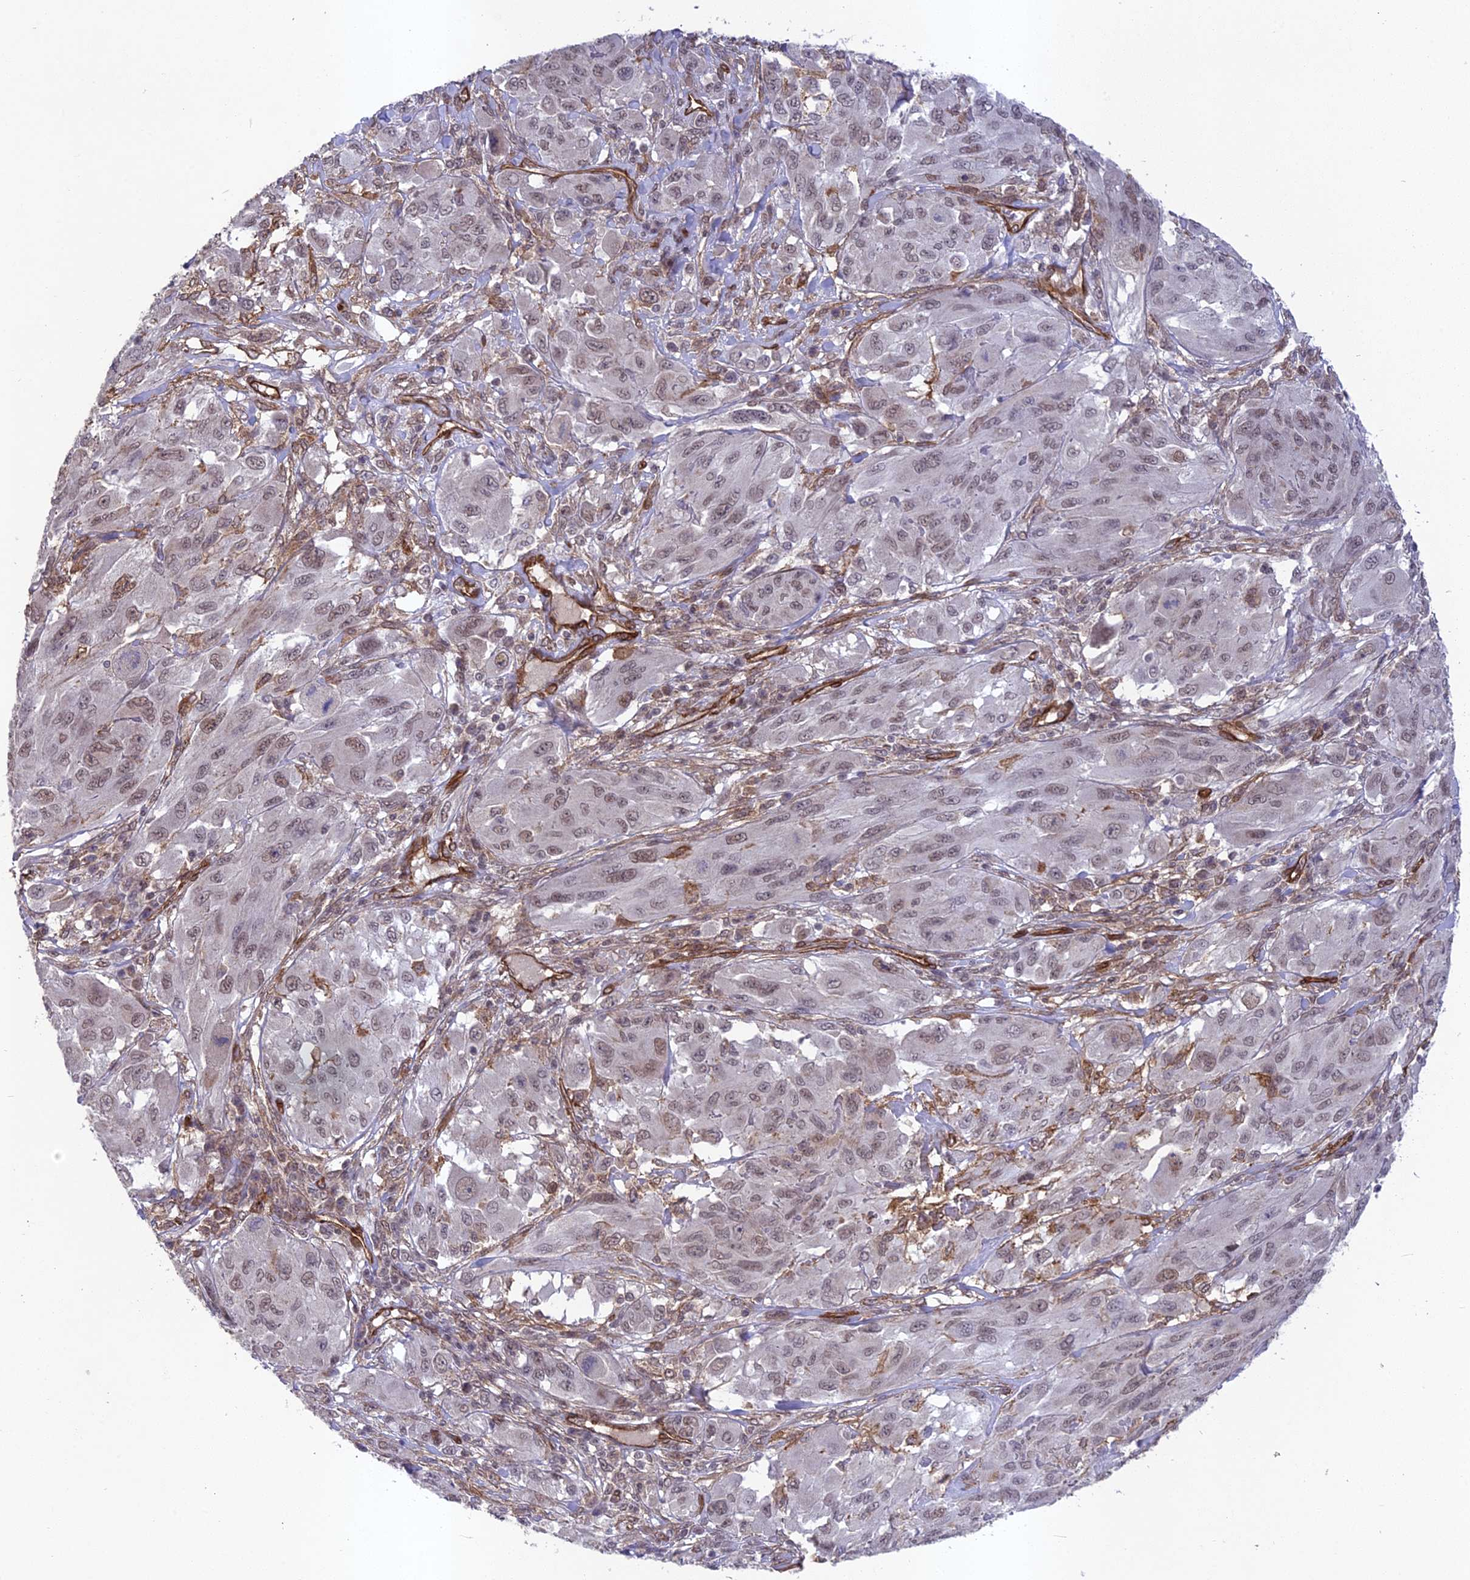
{"staining": {"intensity": "moderate", "quantity": "<25%", "location": "nuclear"}, "tissue": "melanoma", "cell_type": "Tumor cells", "image_type": "cancer", "snomed": [{"axis": "morphology", "description": "Malignant melanoma, NOS"}, {"axis": "topography", "description": "Skin"}], "caption": "Human melanoma stained with a protein marker displays moderate staining in tumor cells.", "gene": "TNS1", "patient": {"sex": "female", "age": 91}}